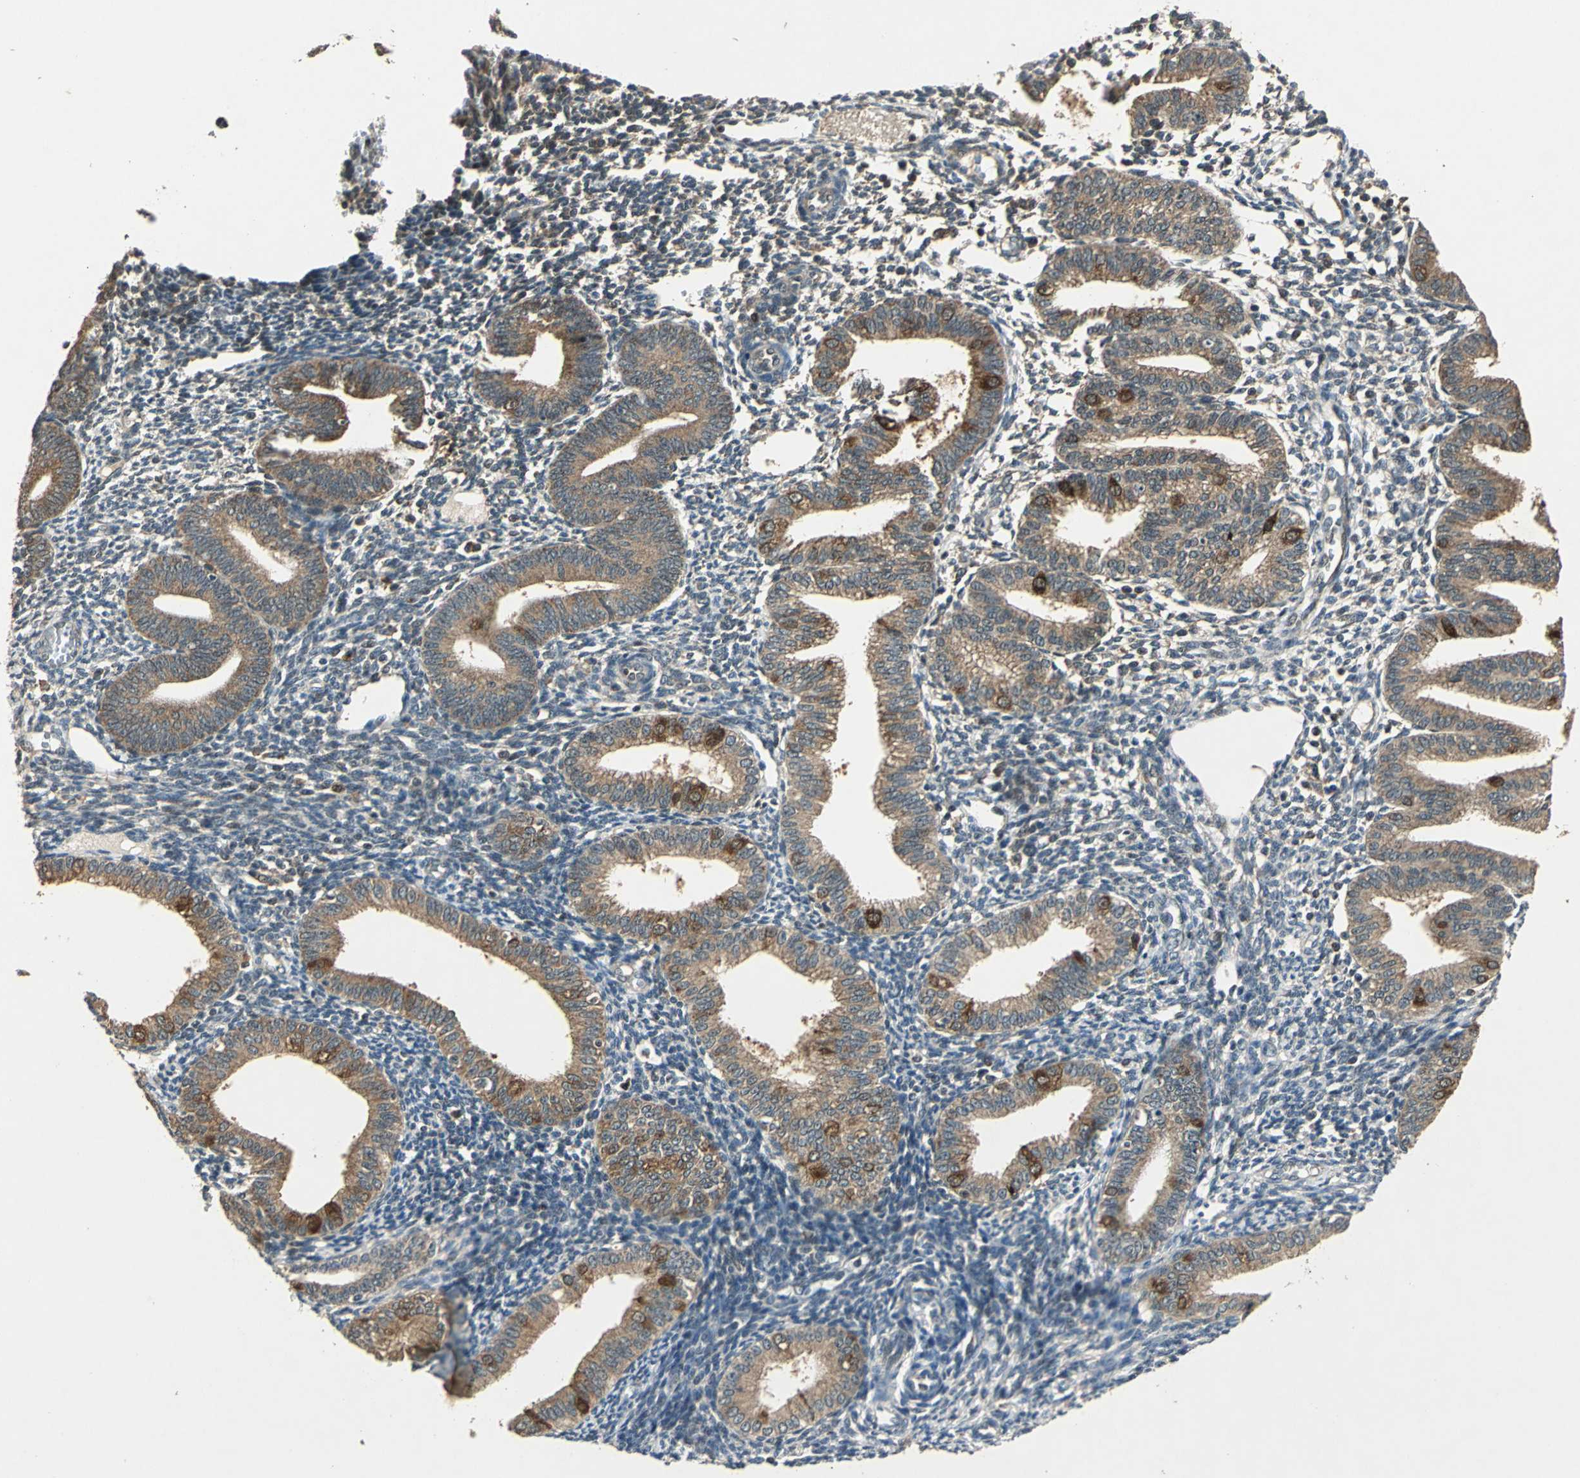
{"staining": {"intensity": "negative", "quantity": "none", "location": "none"}, "tissue": "endometrium", "cell_type": "Cells in endometrial stroma", "image_type": "normal", "snomed": [{"axis": "morphology", "description": "Normal tissue, NOS"}, {"axis": "topography", "description": "Endometrium"}], "caption": "This image is of normal endometrium stained with immunohistochemistry (IHC) to label a protein in brown with the nuclei are counter-stained blue. There is no staining in cells in endometrial stroma. (Brightfield microscopy of DAB (3,3'-diaminobenzidine) immunohistochemistry at high magnification).", "gene": "AHSA1", "patient": {"sex": "female", "age": 61}}